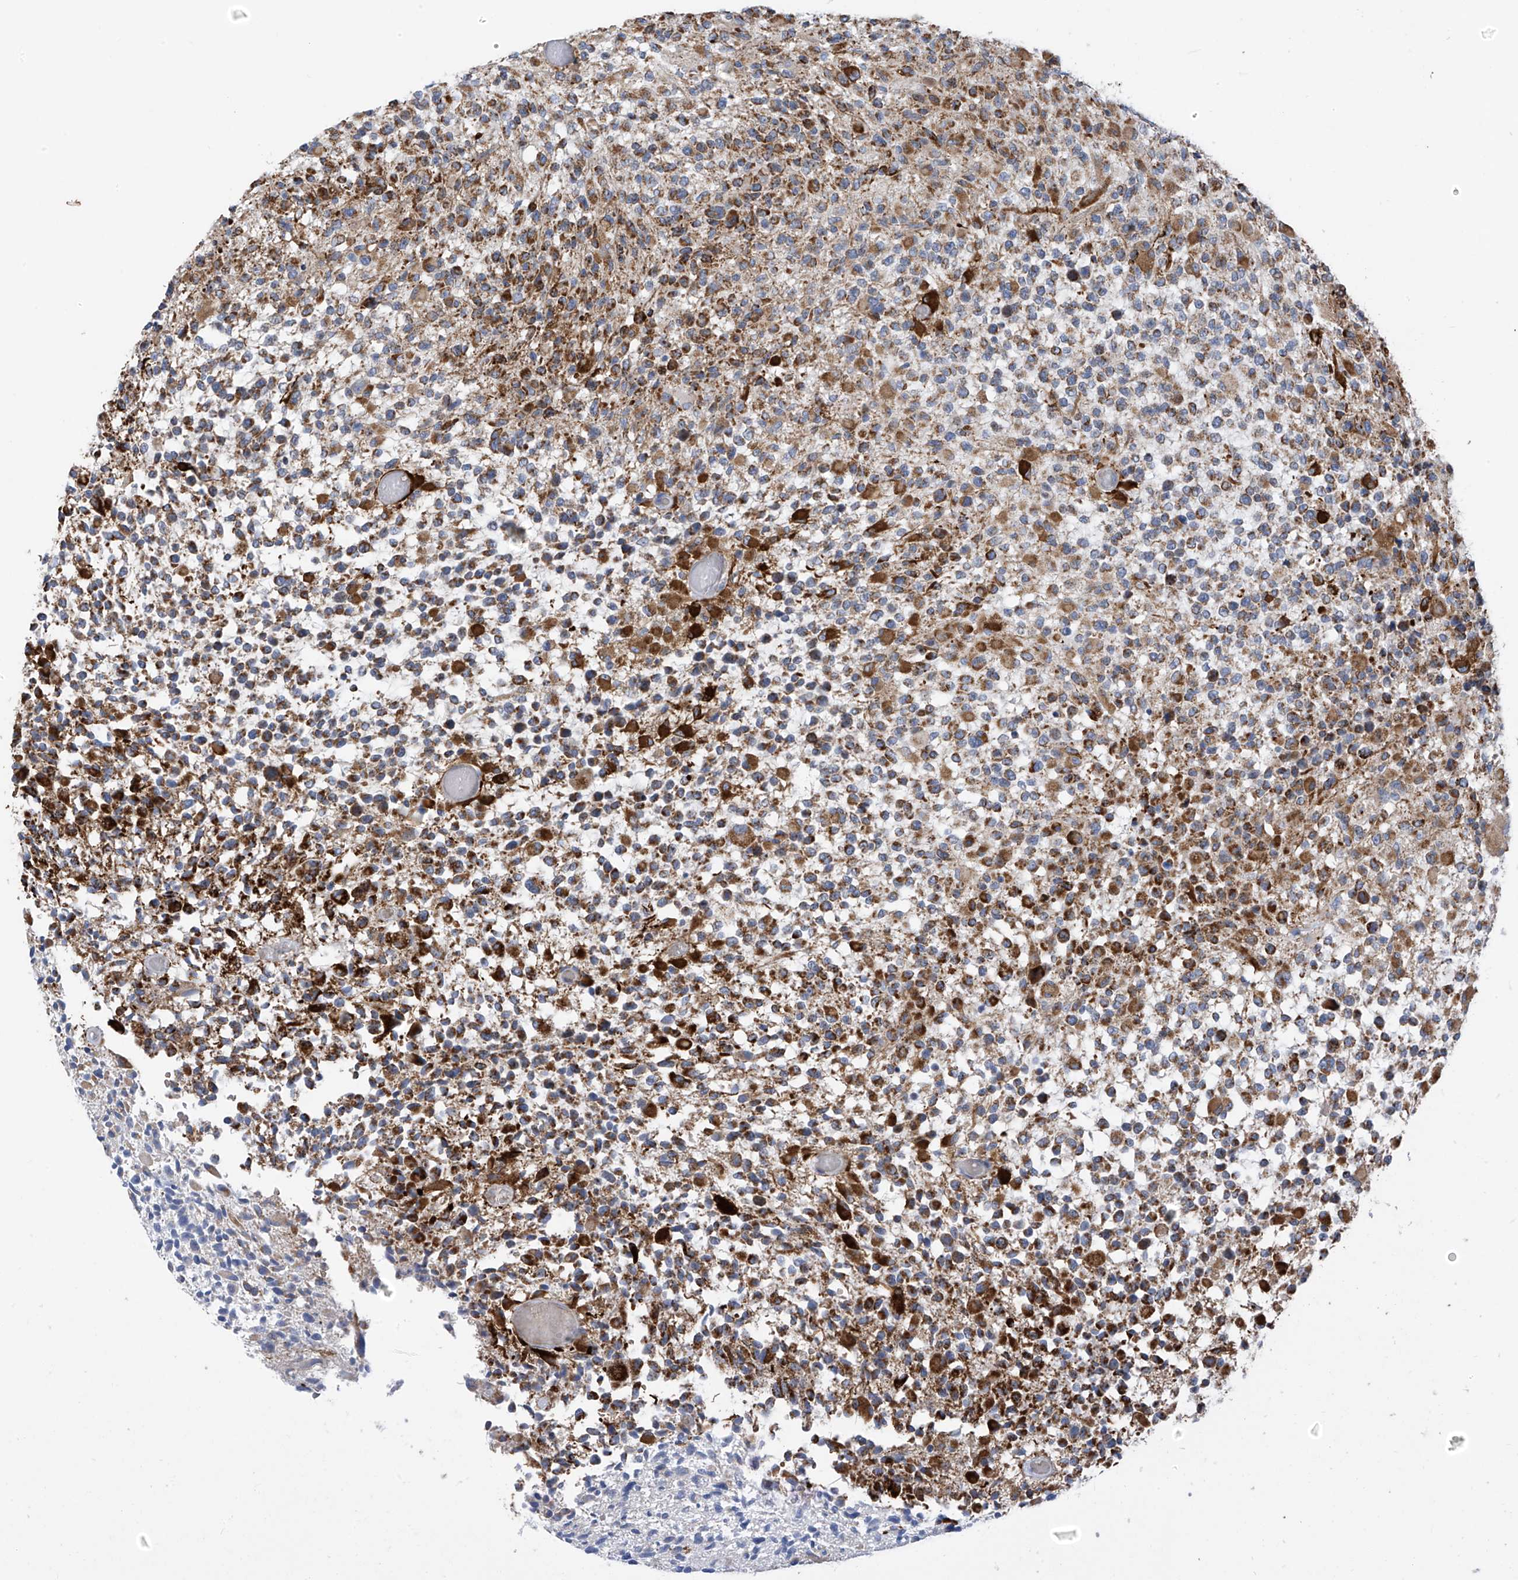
{"staining": {"intensity": "moderate", "quantity": ">75%", "location": "cytoplasmic/membranous"}, "tissue": "glioma", "cell_type": "Tumor cells", "image_type": "cancer", "snomed": [{"axis": "morphology", "description": "Glioma, malignant, High grade"}, {"axis": "morphology", "description": "Glioblastoma, NOS"}, {"axis": "topography", "description": "Brain"}], "caption": "Approximately >75% of tumor cells in human glioblastoma reveal moderate cytoplasmic/membranous protein expression as visualized by brown immunohistochemical staining.", "gene": "EOMES", "patient": {"sex": "male", "age": 60}}